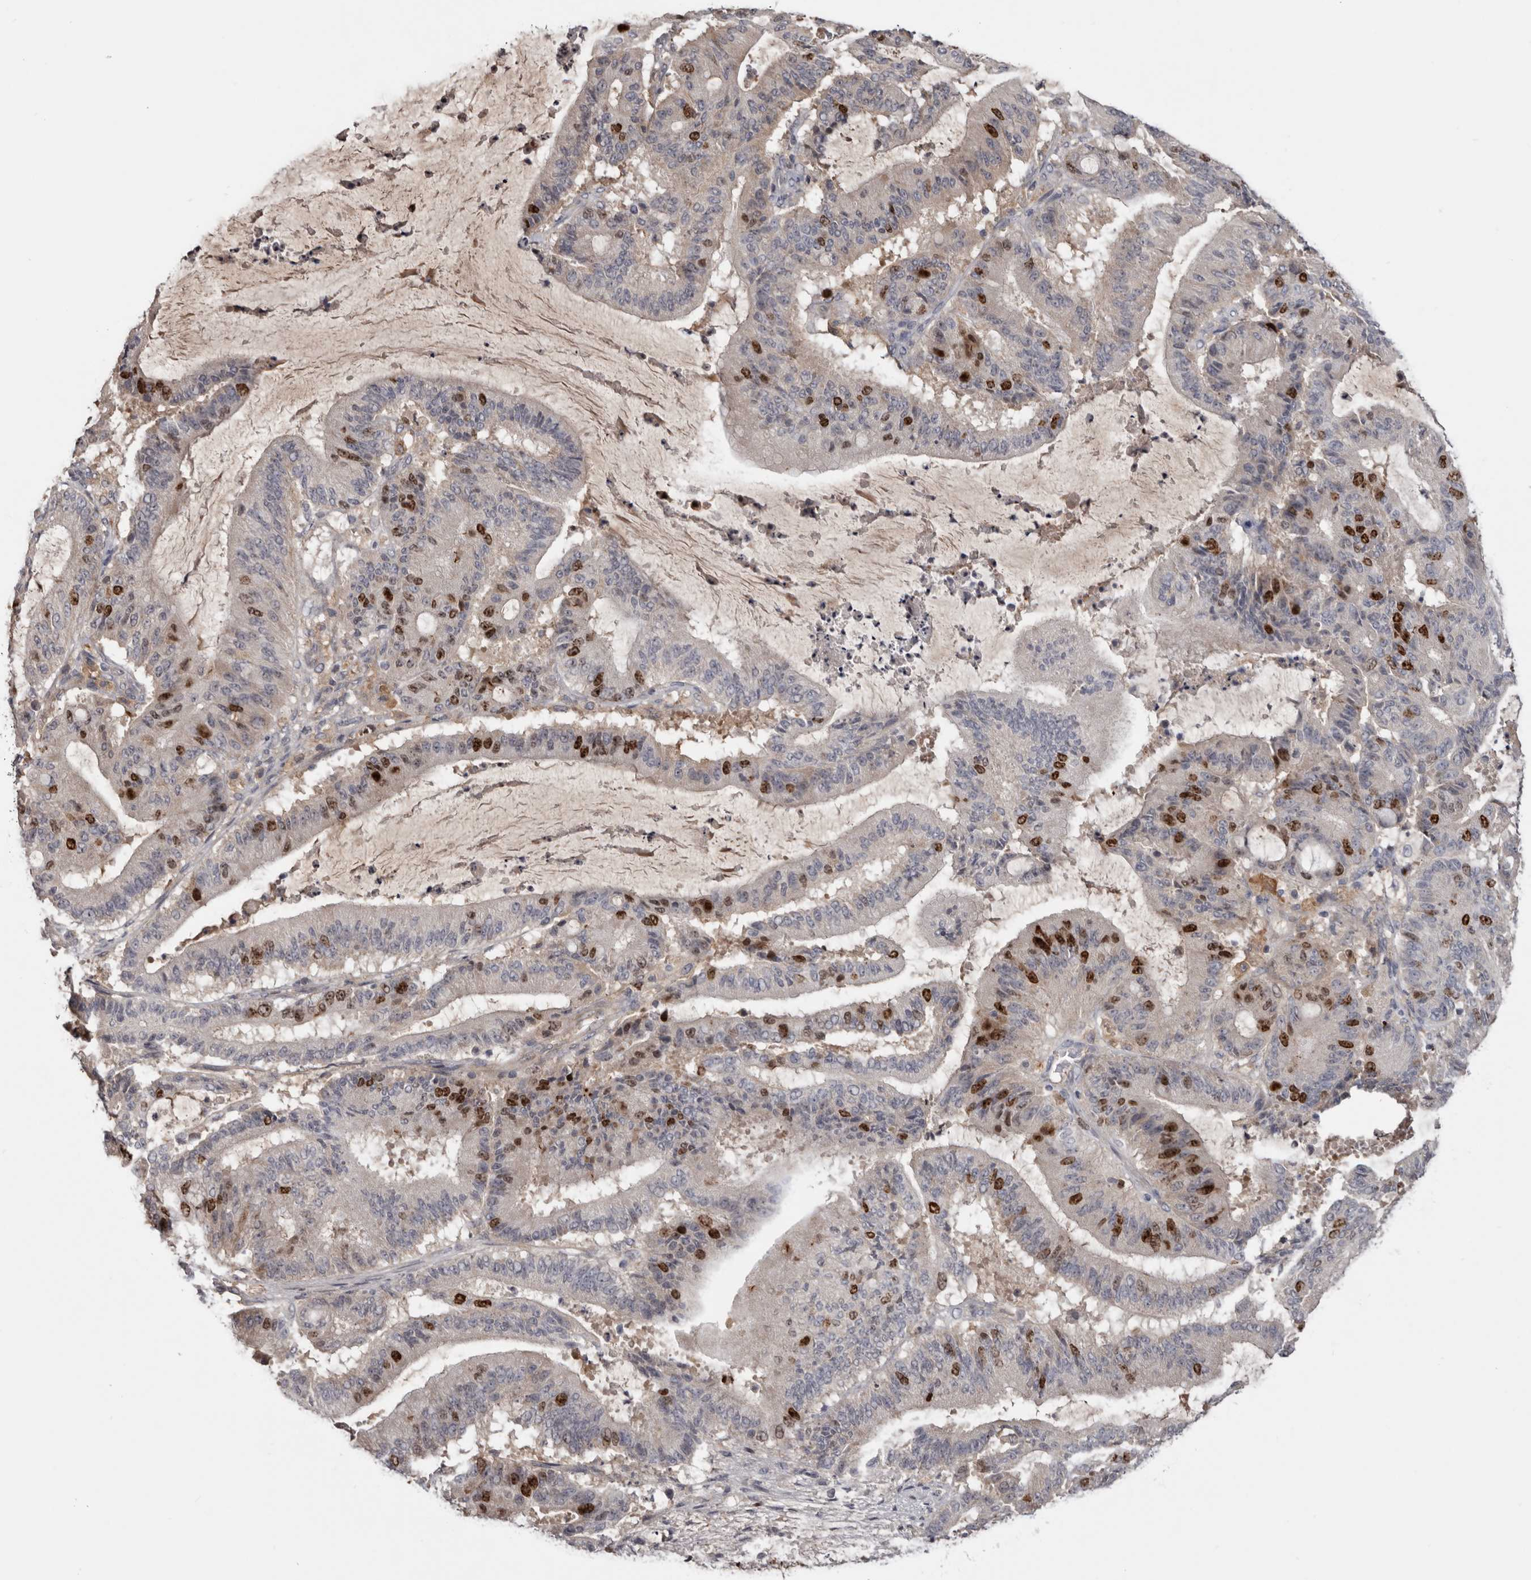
{"staining": {"intensity": "strong", "quantity": "25%-75%", "location": "nuclear"}, "tissue": "liver cancer", "cell_type": "Tumor cells", "image_type": "cancer", "snomed": [{"axis": "morphology", "description": "Normal tissue, NOS"}, {"axis": "morphology", "description": "Cholangiocarcinoma"}, {"axis": "topography", "description": "Liver"}, {"axis": "topography", "description": "Peripheral nerve tissue"}], "caption": "There is high levels of strong nuclear staining in tumor cells of liver cholangiocarcinoma, as demonstrated by immunohistochemical staining (brown color).", "gene": "CDCA8", "patient": {"sex": "female", "age": 73}}